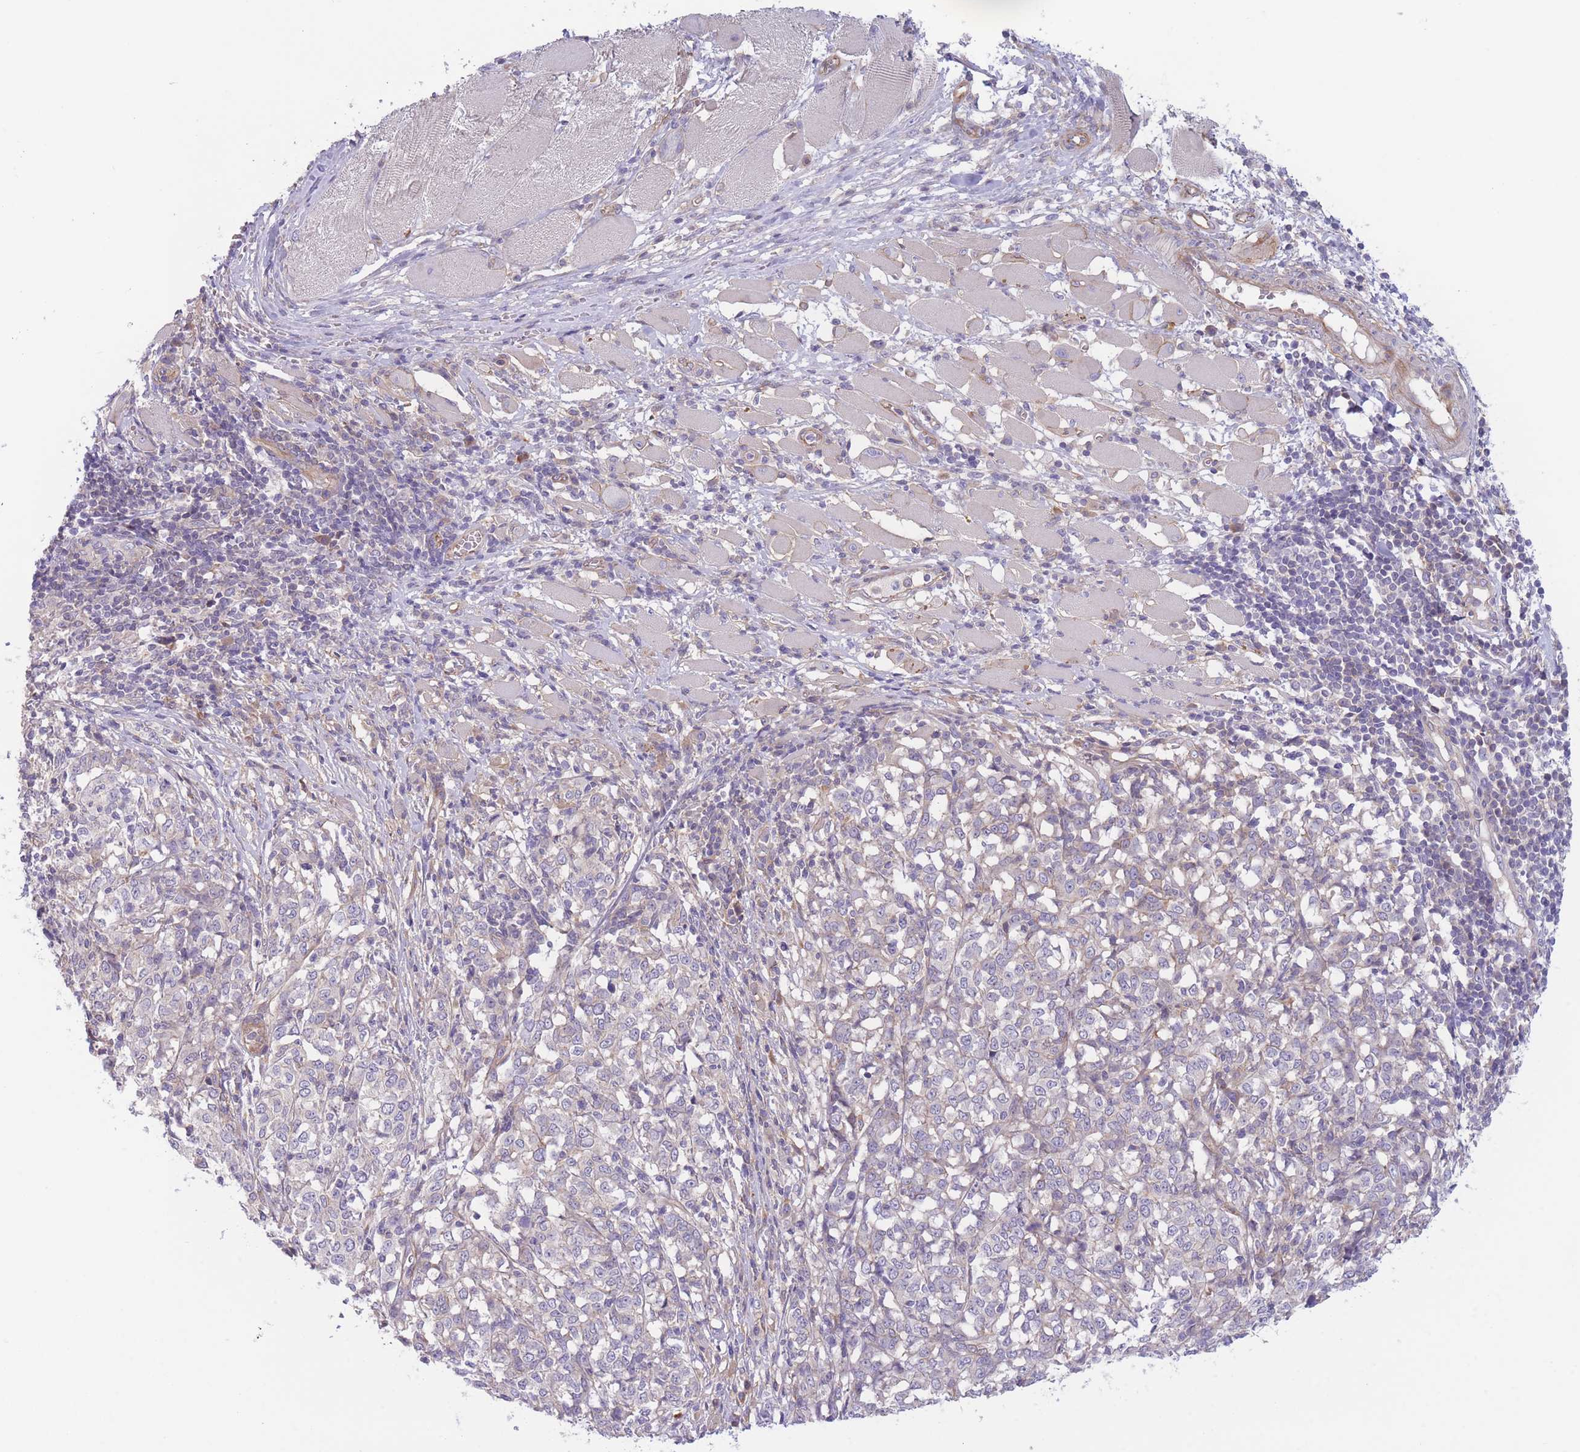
{"staining": {"intensity": "negative", "quantity": "none", "location": "none"}, "tissue": "melanoma", "cell_type": "Tumor cells", "image_type": "cancer", "snomed": [{"axis": "morphology", "description": "Malignant melanoma, NOS"}, {"axis": "topography", "description": "Skin"}], "caption": "Tumor cells are negative for protein expression in human malignant melanoma.", "gene": "WDR93", "patient": {"sex": "female", "age": 72}}